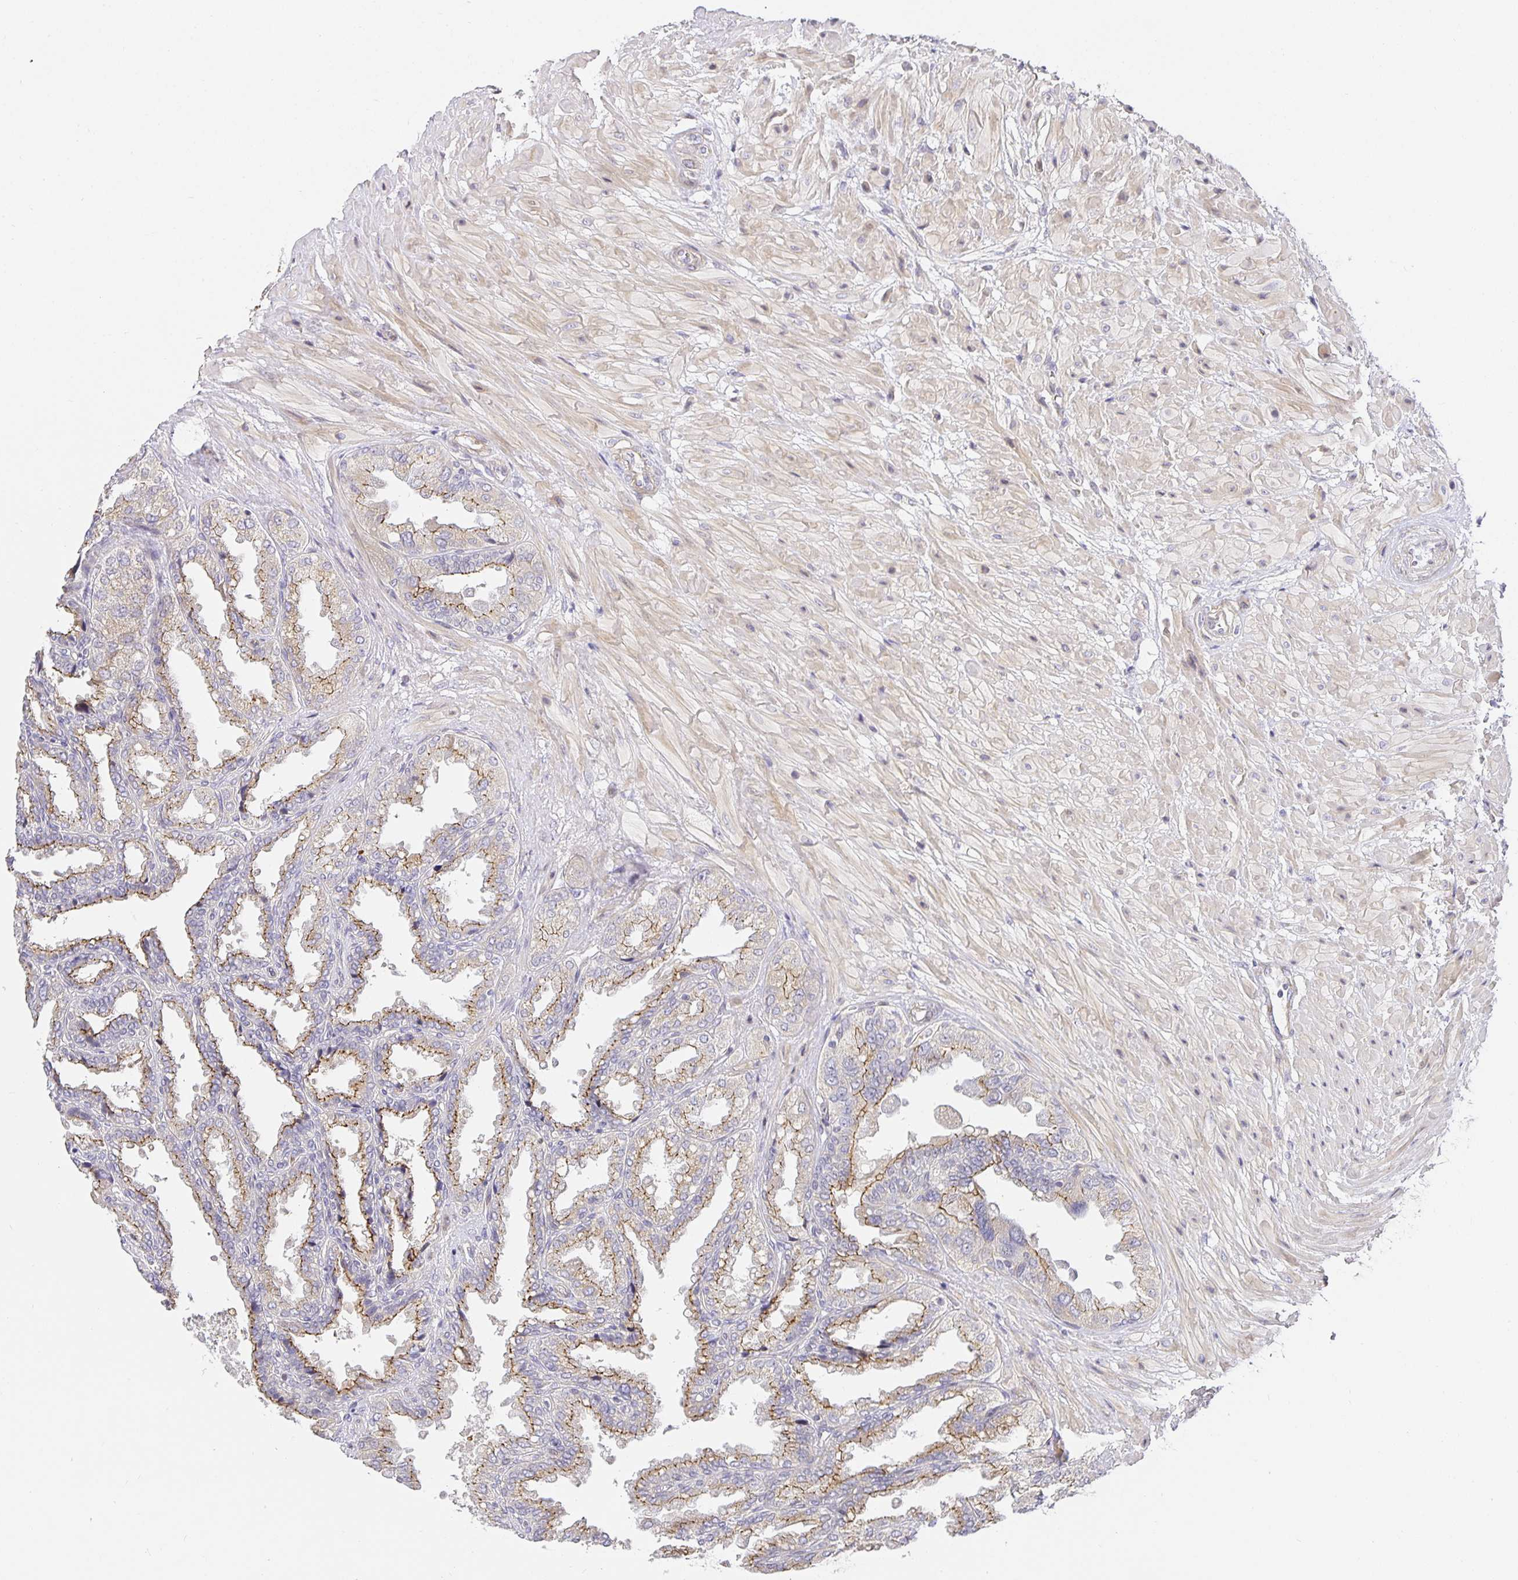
{"staining": {"intensity": "moderate", "quantity": ">75%", "location": "cytoplasmic/membranous"}, "tissue": "seminal vesicle", "cell_type": "Glandular cells", "image_type": "normal", "snomed": [{"axis": "morphology", "description": "Normal tissue, NOS"}, {"axis": "topography", "description": "Seminal veicle"}], "caption": "IHC staining of benign seminal vesicle, which demonstrates medium levels of moderate cytoplasmic/membranous expression in about >75% of glandular cells indicating moderate cytoplasmic/membranous protein positivity. The staining was performed using DAB (3,3'-diaminobenzidine) (brown) for protein detection and nuclei were counterstained in hematoxylin (blue).", "gene": "TJP3", "patient": {"sex": "male", "age": 55}}